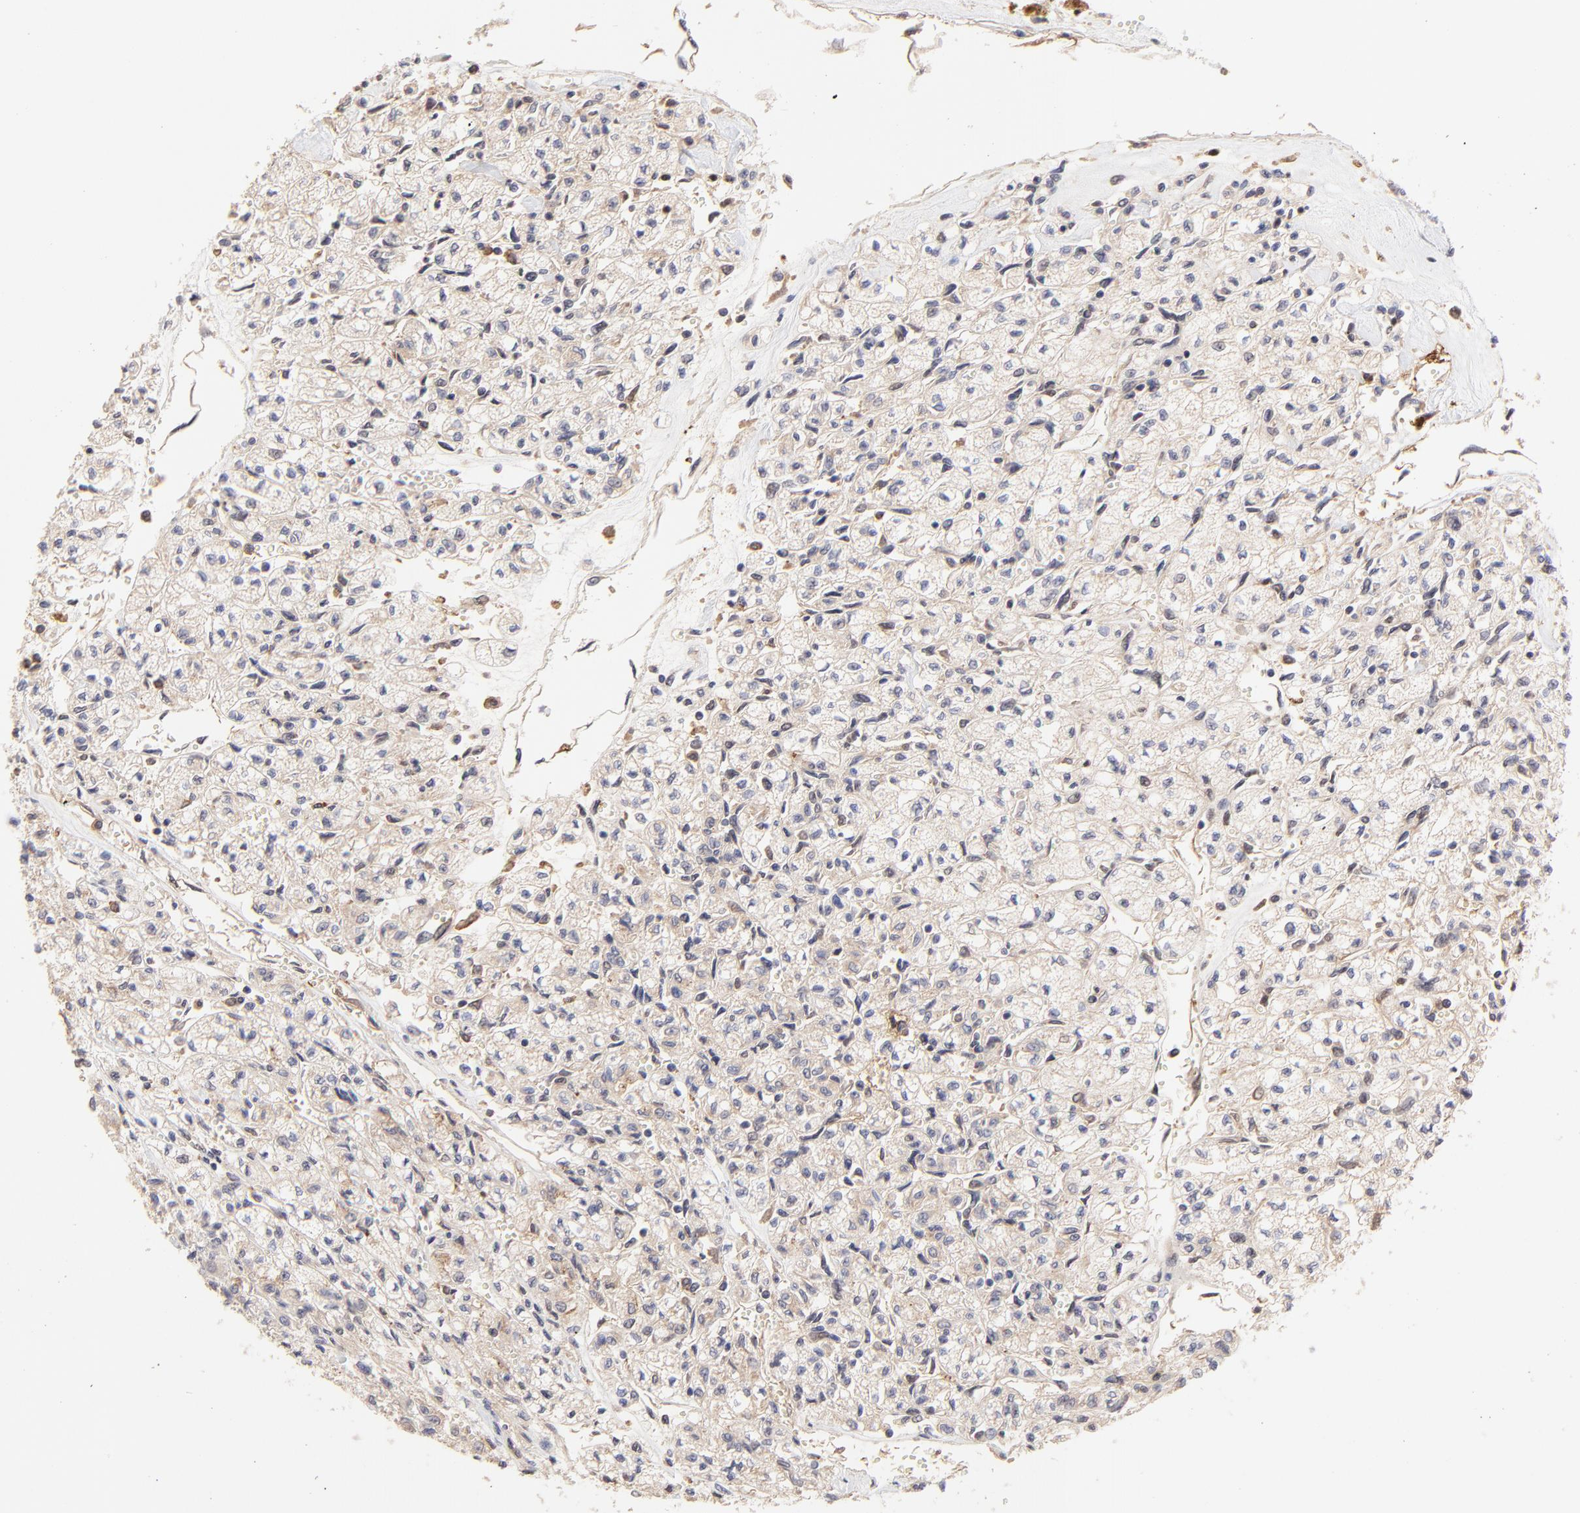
{"staining": {"intensity": "weak", "quantity": "<25%", "location": "cytoplasmic/membranous"}, "tissue": "renal cancer", "cell_type": "Tumor cells", "image_type": "cancer", "snomed": [{"axis": "morphology", "description": "Adenocarcinoma, NOS"}, {"axis": "topography", "description": "Kidney"}], "caption": "Tumor cells are negative for protein expression in human renal cancer.", "gene": "PSMD14", "patient": {"sex": "male", "age": 78}}